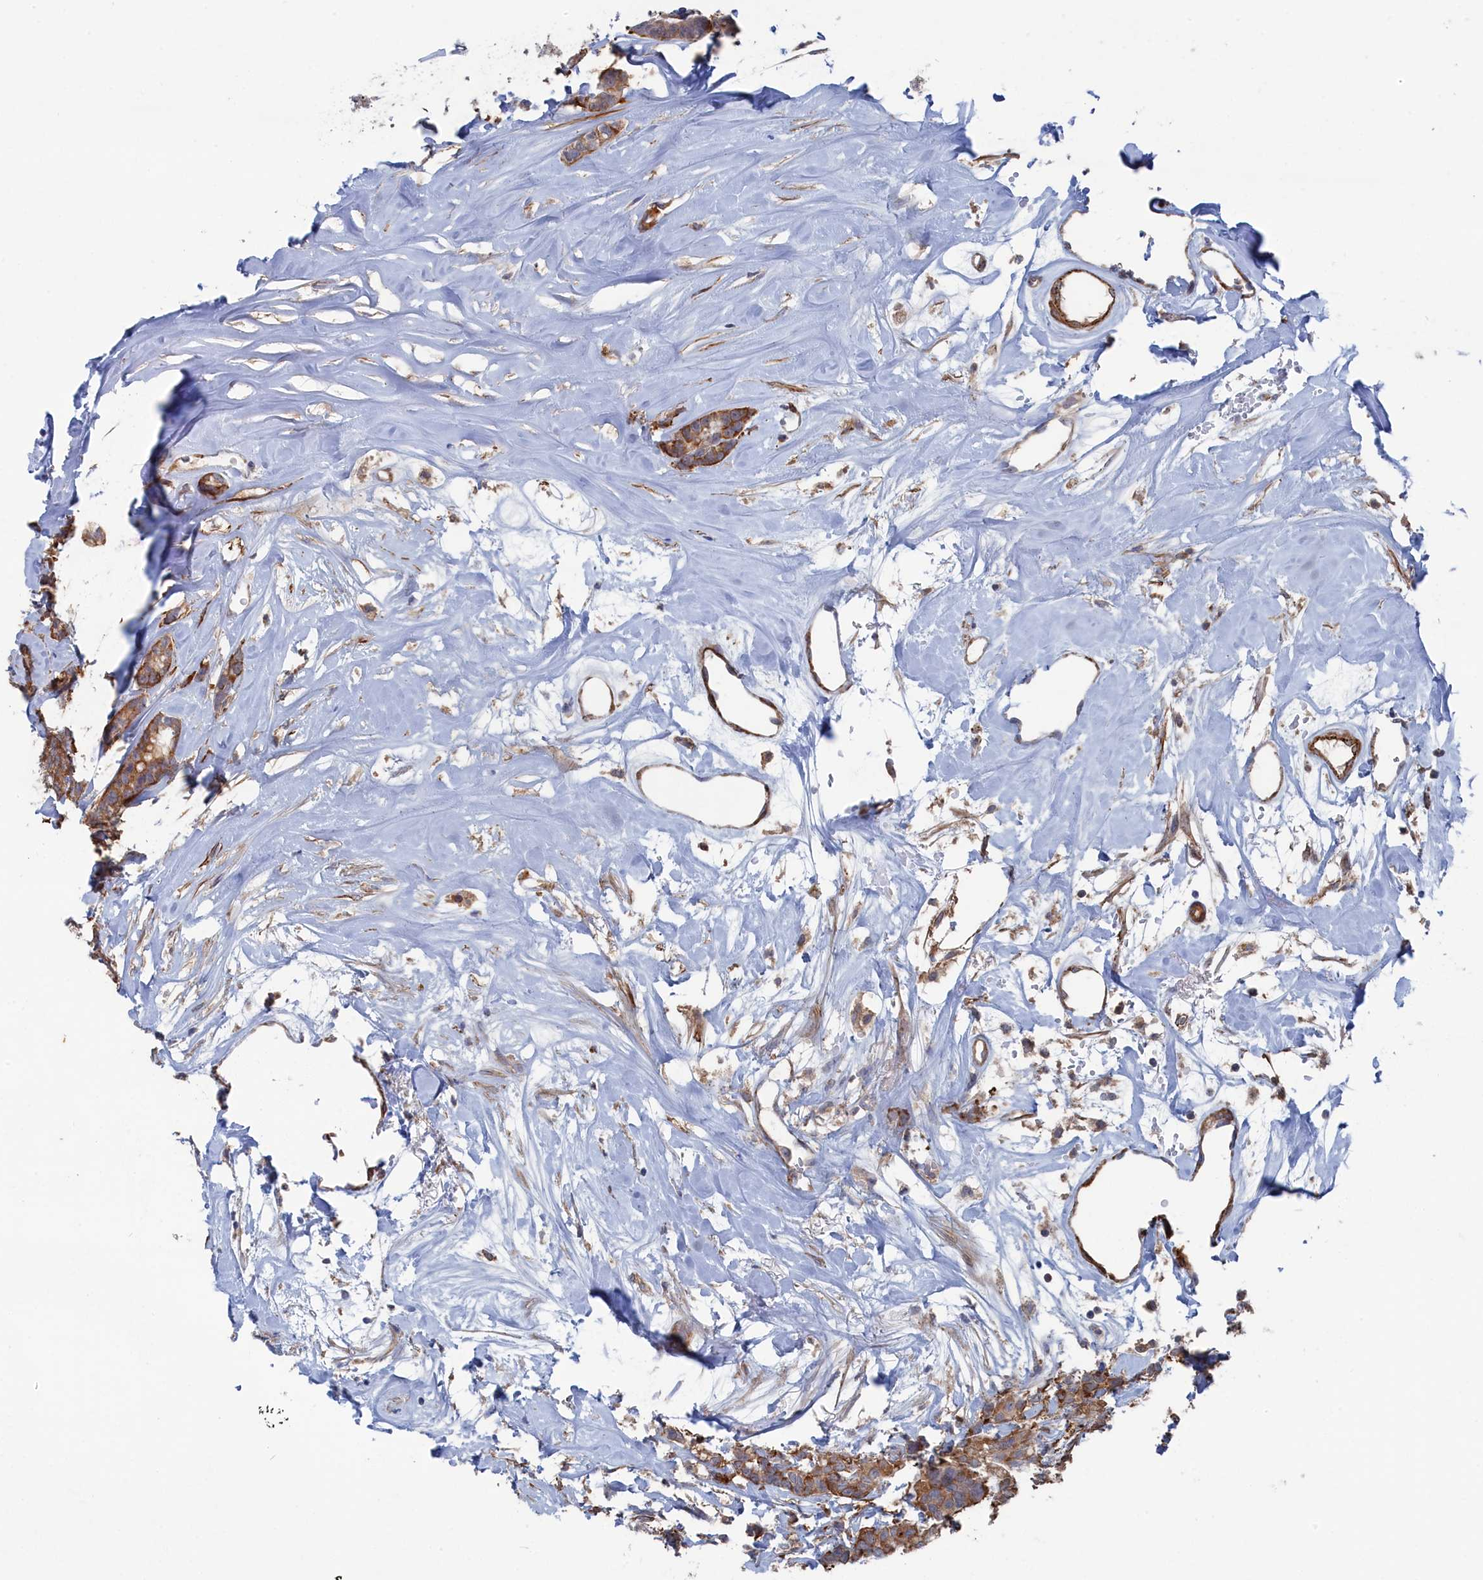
{"staining": {"intensity": "moderate", "quantity": ">75%", "location": "cytoplasmic/membranous"}, "tissue": "breast cancer", "cell_type": "Tumor cells", "image_type": "cancer", "snomed": [{"axis": "morphology", "description": "Duct carcinoma"}, {"axis": "topography", "description": "Breast"}], "caption": "Protein expression analysis of breast cancer (intraductal carcinoma) shows moderate cytoplasmic/membranous positivity in approximately >75% of tumor cells.", "gene": "FILIP1L", "patient": {"sex": "female", "age": 87}}